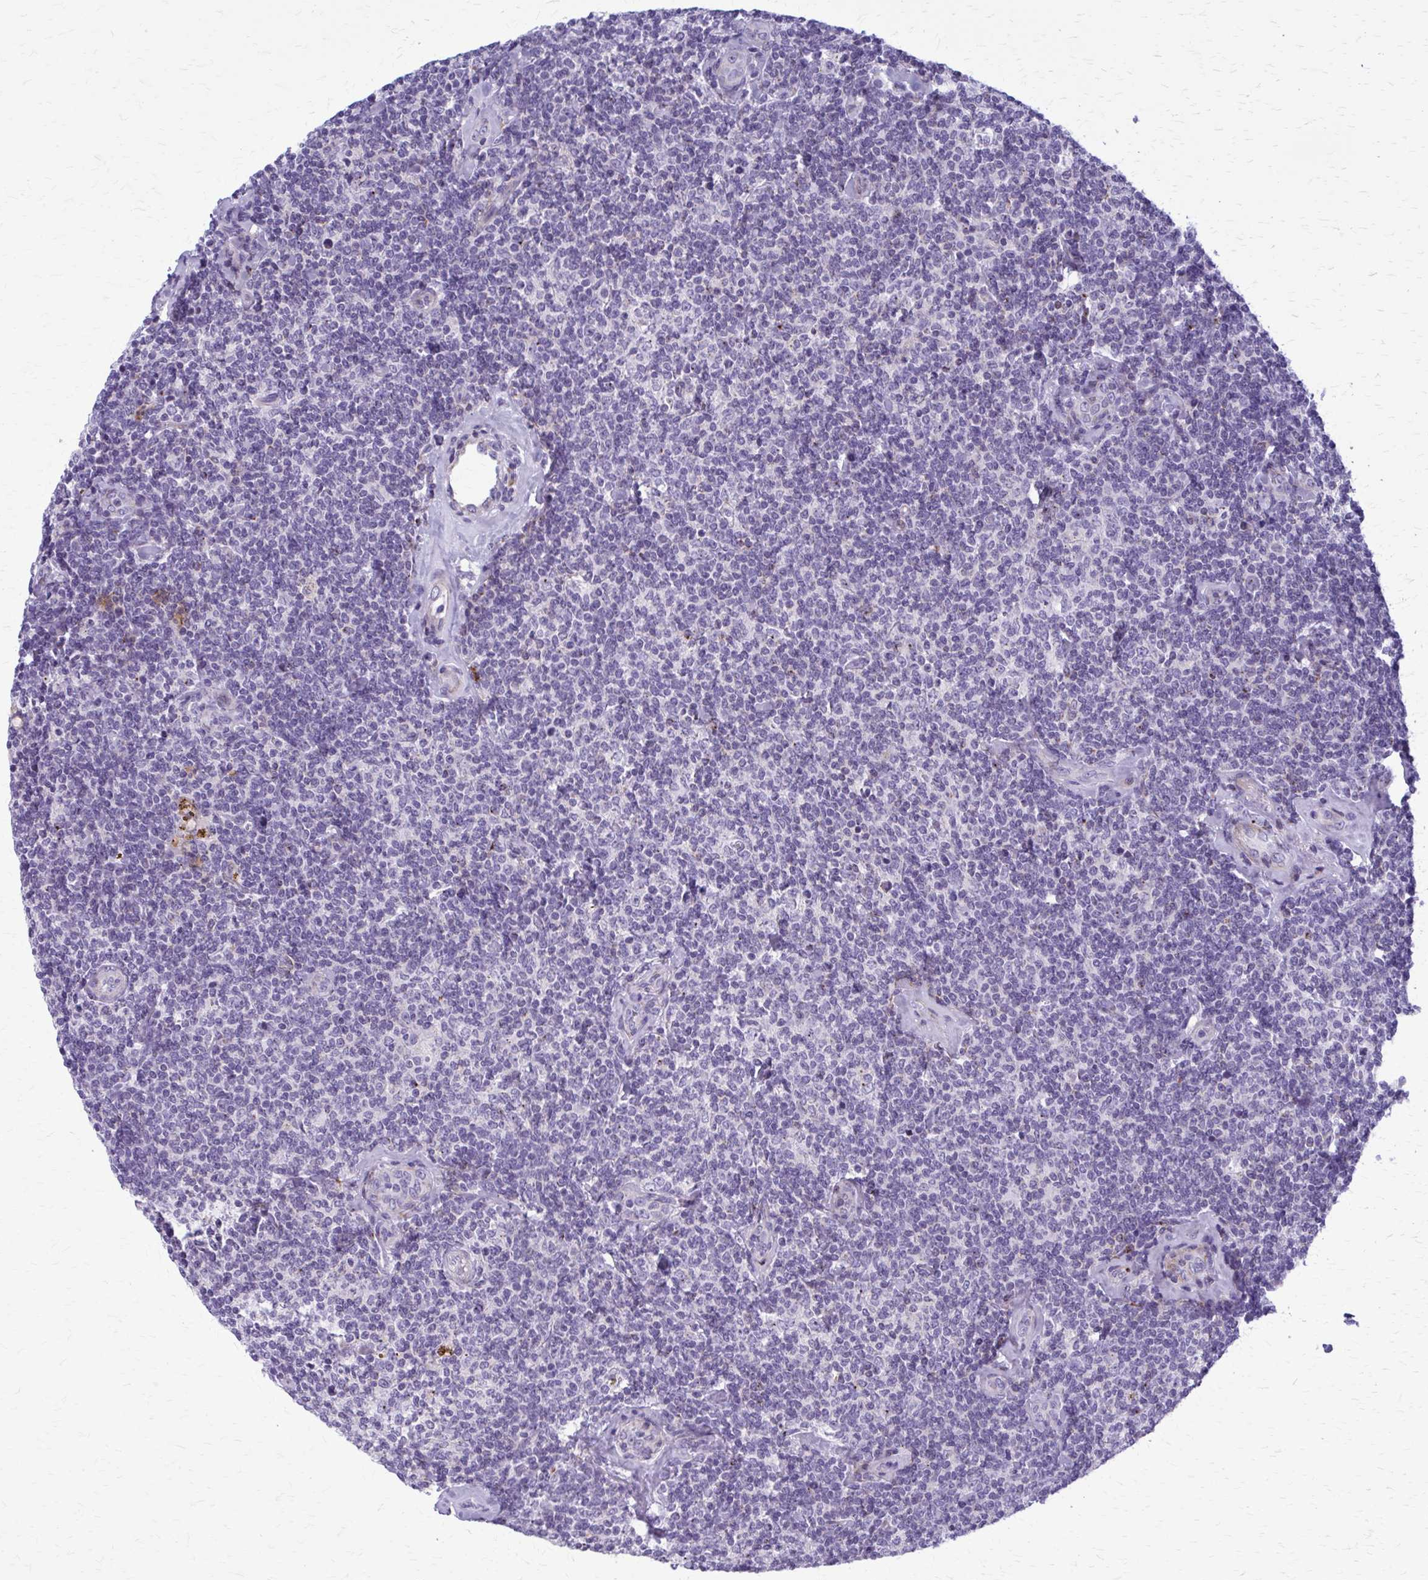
{"staining": {"intensity": "negative", "quantity": "none", "location": "none"}, "tissue": "lymphoma", "cell_type": "Tumor cells", "image_type": "cancer", "snomed": [{"axis": "morphology", "description": "Malignant lymphoma, non-Hodgkin's type, Low grade"}, {"axis": "topography", "description": "Lymph node"}], "caption": "Low-grade malignant lymphoma, non-Hodgkin's type stained for a protein using IHC reveals no staining tumor cells.", "gene": "PEDS1", "patient": {"sex": "female", "age": 56}}